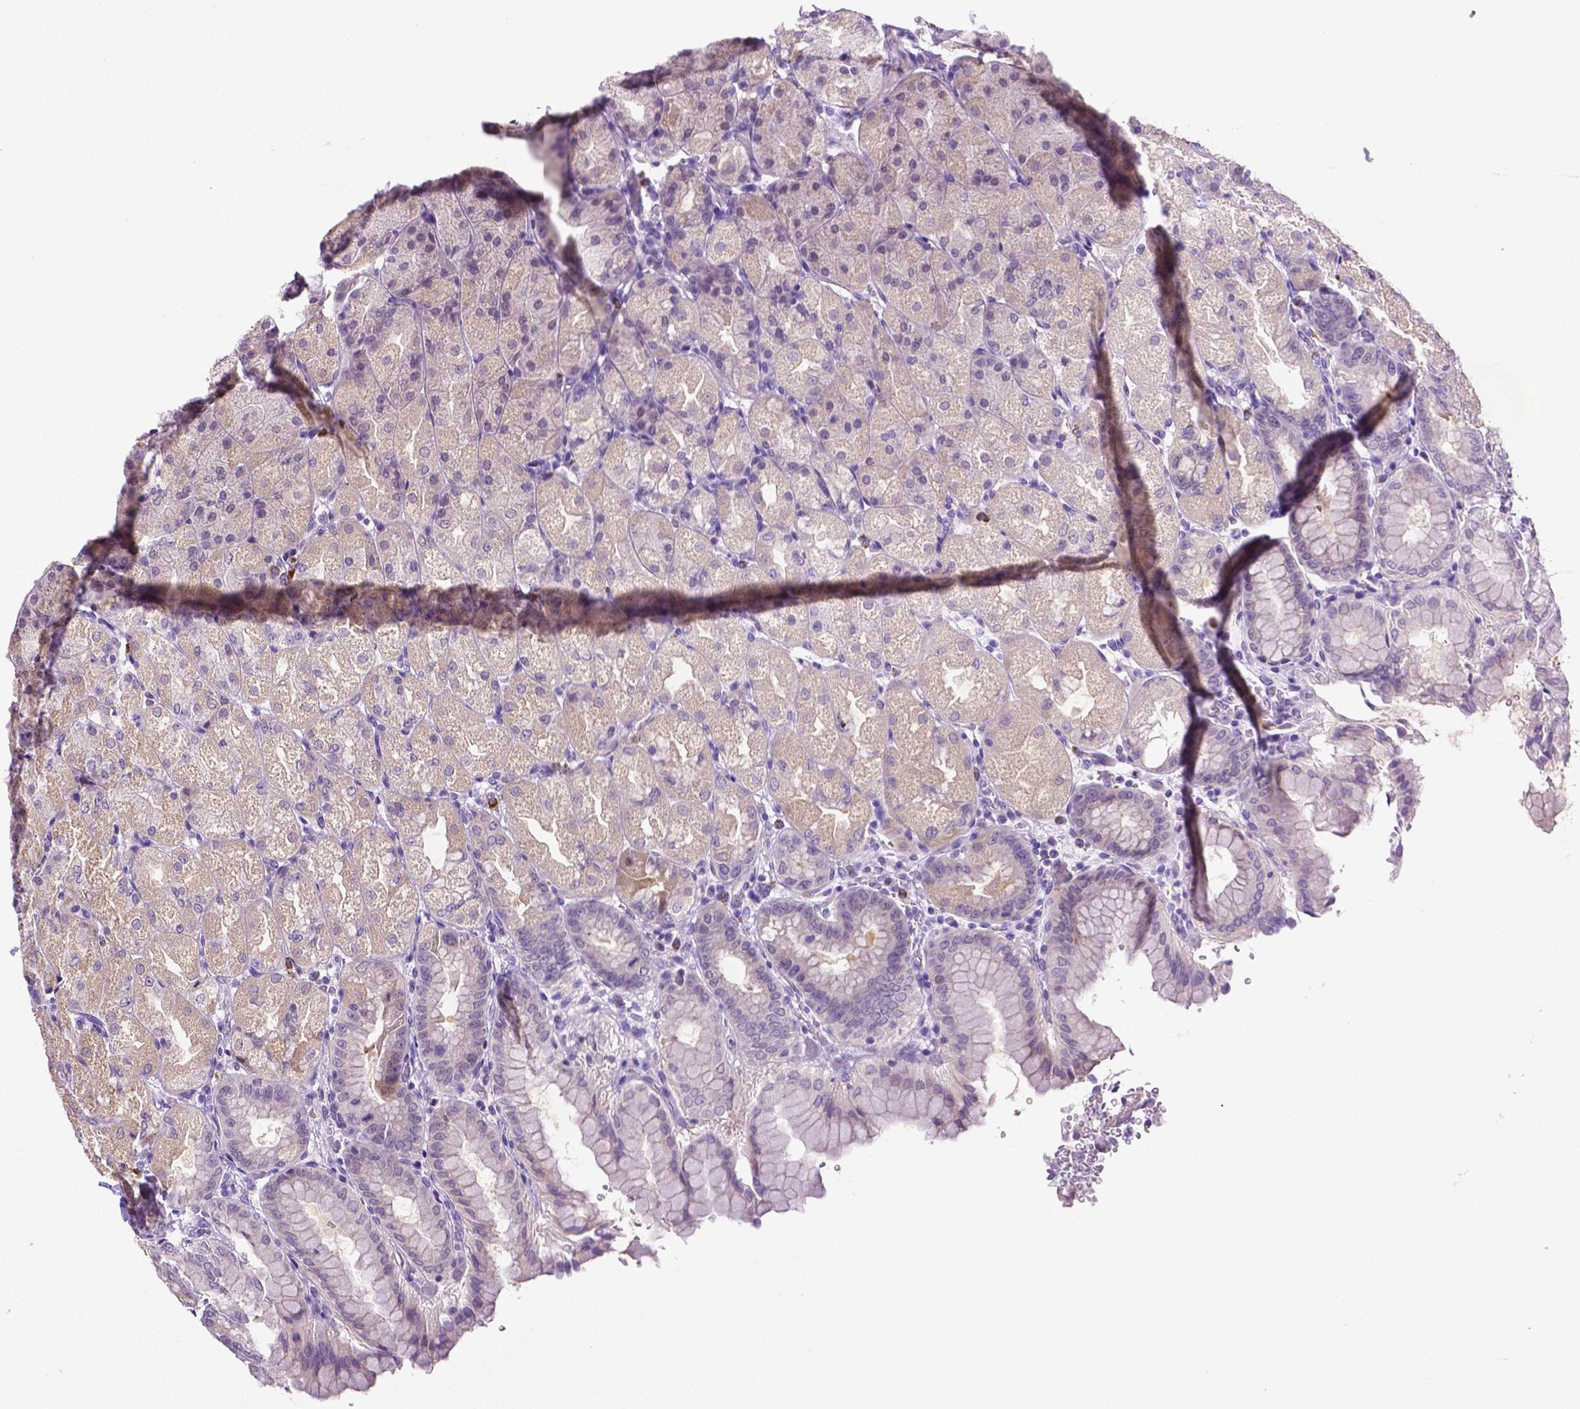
{"staining": {"intensity": "weak", "quantity": "25%-75%", "location": "cytoplasmic/membranous"}, "tissue": "stomach", "cell_type": "Glandular cells", "image_type": "normal", "snomed": [{"axis": "morphology", "description": "Normal tissue, NOS"}, {"axis": "topography", "description": "Stomach, upper"}, {"axis": "topography", "description": "Stomach"}, {"axis": "topography", "description": "Stomach, lower"}], "caption": "This histopathology image demonstrates immunohistochemistry (IHC) staining of normal stomach, with low weak cytoplasmic/membranous positivity in about 25%-75% of glandular cells.", "gene": "MMP27", "patient": {"sex": "male", "age": 62}}